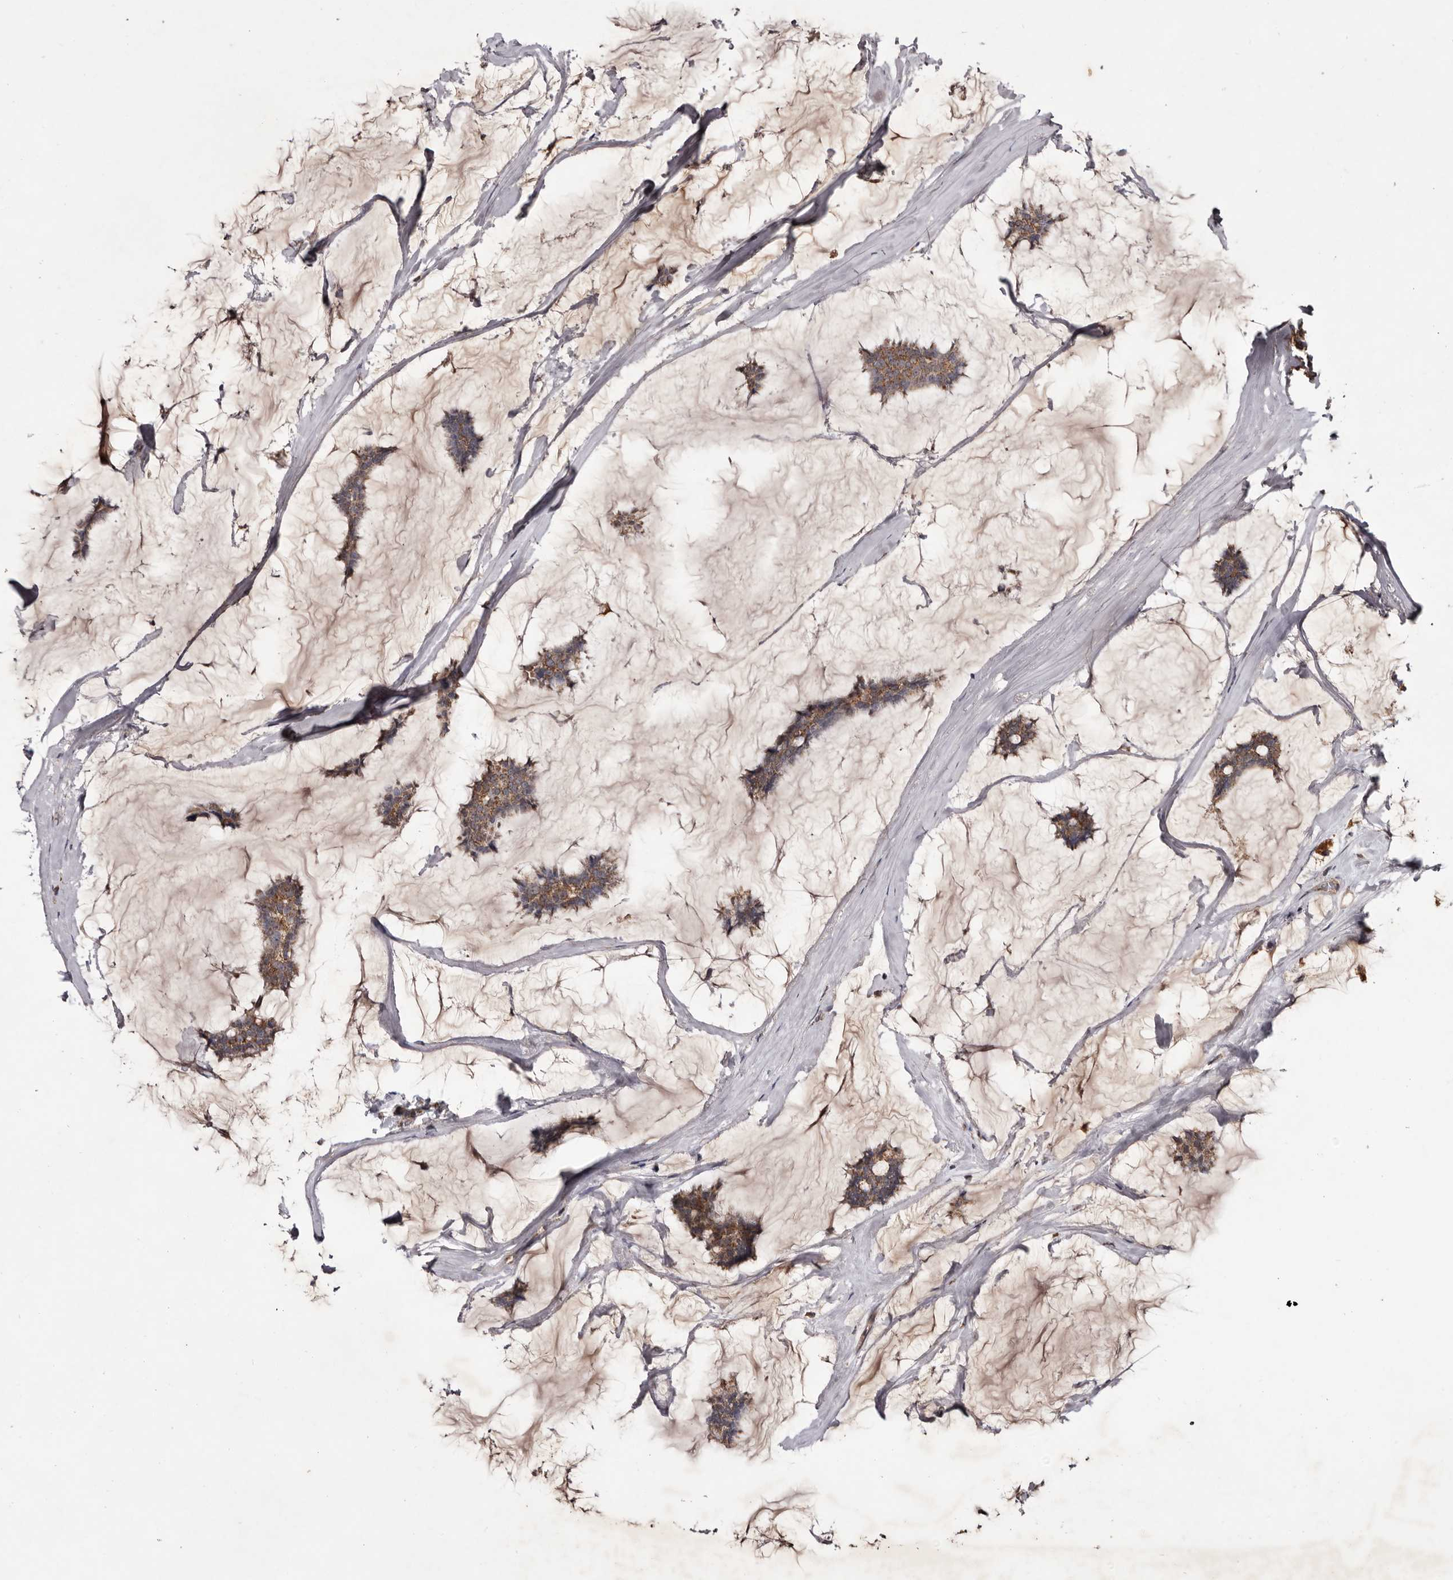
{"staining": {"intensity": "moderate", "quantity": ">75%", "location": "cytoplasmic/membranous"}, "tissue": "breast cancer", "cell_type": "Tumor cells", "image_type": "cancer", "snomed": [{"axis": "morphology", "description": "Duct carcinoma"}, {"axis": "topography", "description": "Breast"}], "caption": "The micrograph reveals staining of breast infiltrating ductal carcinoma, revealing moderate cytoplasmic/membranous protein expression (brown color) within tumor cells. The protein of interest is stained brown, and the nuclei are stained in blue (DAB IHC with brightfield microscopy, high magnification).", "gene": "CPLANE2", "patient": {"sex": "female", "age": 93}}